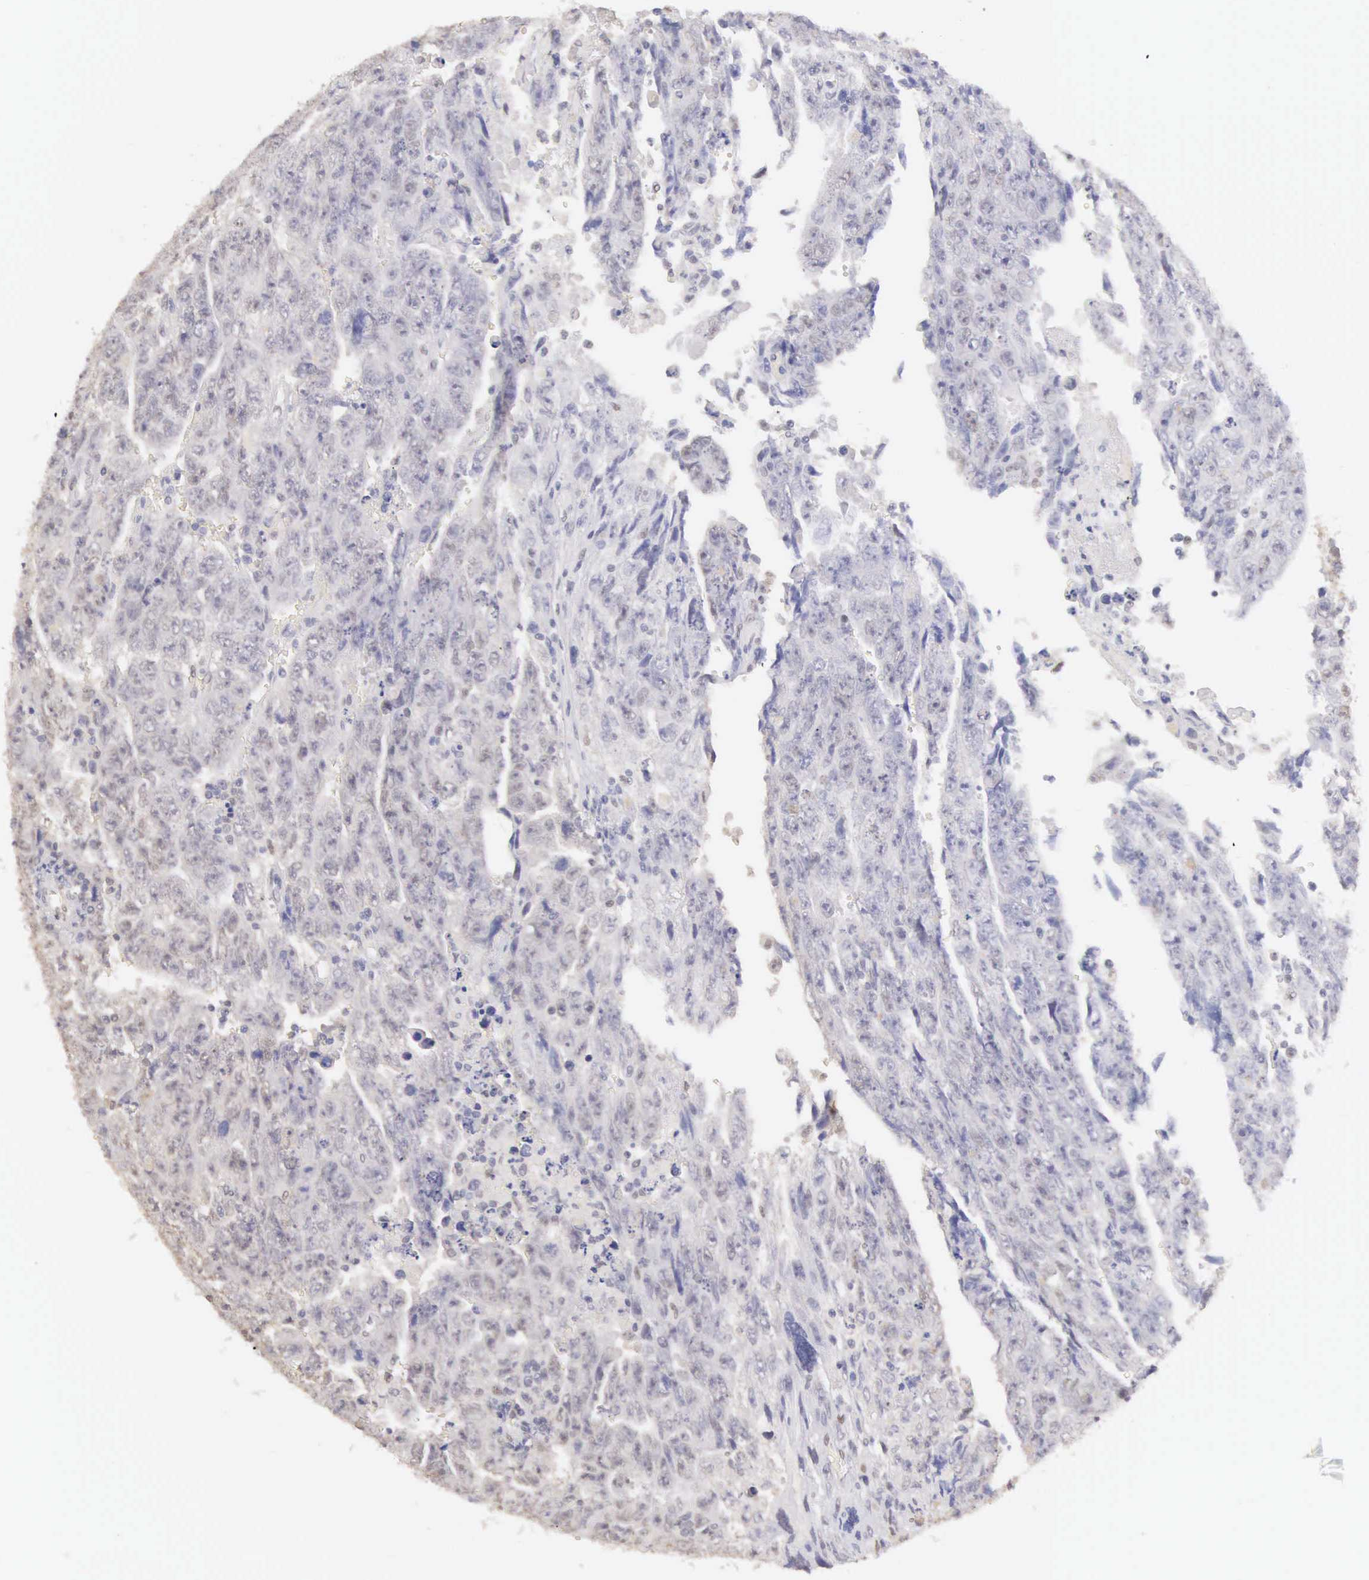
{"staining": {"intensity": "negative", "quantity": "none", "location": "none"}, "tissue": "testis cancer", "cell_type": "Tumor cells", "image_type": "cancer", "snomed": [{"axis": "morphology", "description": "Carcinoma, Embryonal, NOS"}, {"axis": "topography", "description": "Testis"}], "caption": "High magnification brightfield microscopy of testis embryonal carcinoma stained with DAB (3,3'-diaminobenzidine) (brown) and counterstained with hematoxylin (blue): tumor cells show no significant positivity.", "gene": "UBA1", "patient": {"sex": "male", "age": 28}}